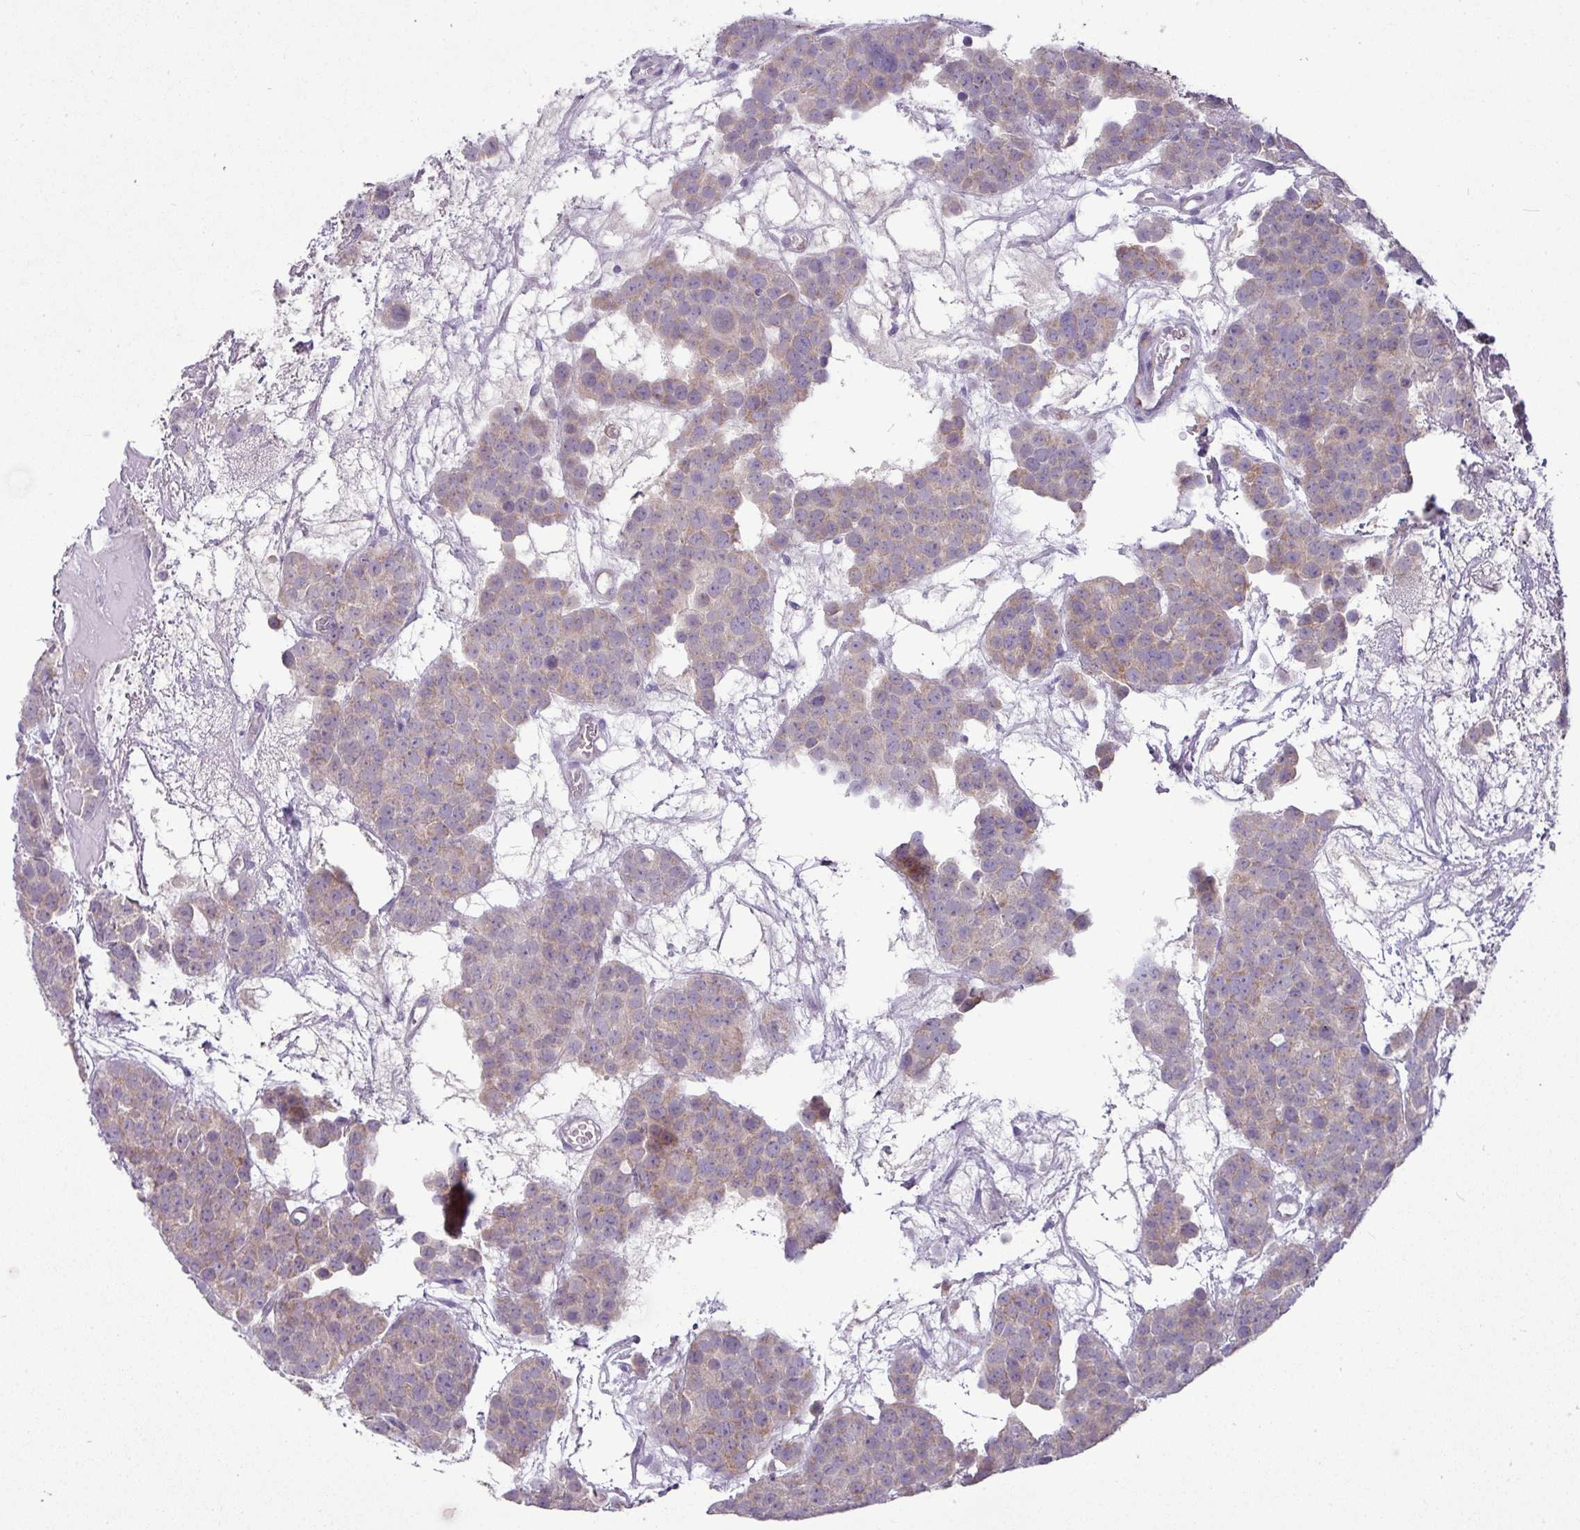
{"staining": {"intensity": "weak", "quantity": "25%-75%", "location": "cytoplasmic/membranous"}, "tissue": "testis cancer", "cell_type": "Tumor cells", "image_type": "cancer", "snomed": [{"axis": "morphology", "description": "Seminoma, NOS"}, {"axis": "topography", "description": "Testis"}], "caption": "Protein staining of testis seminoma tissue reveals weak cytoplasmic/membranous expression in about 25%-75% of tumor cells. Immunohistochemistry (ihc) stains the protein in brown and the nuclei are stained blue.", "gene": "TRAPPC1", "patient": {"sex": "male", "age": 71}}